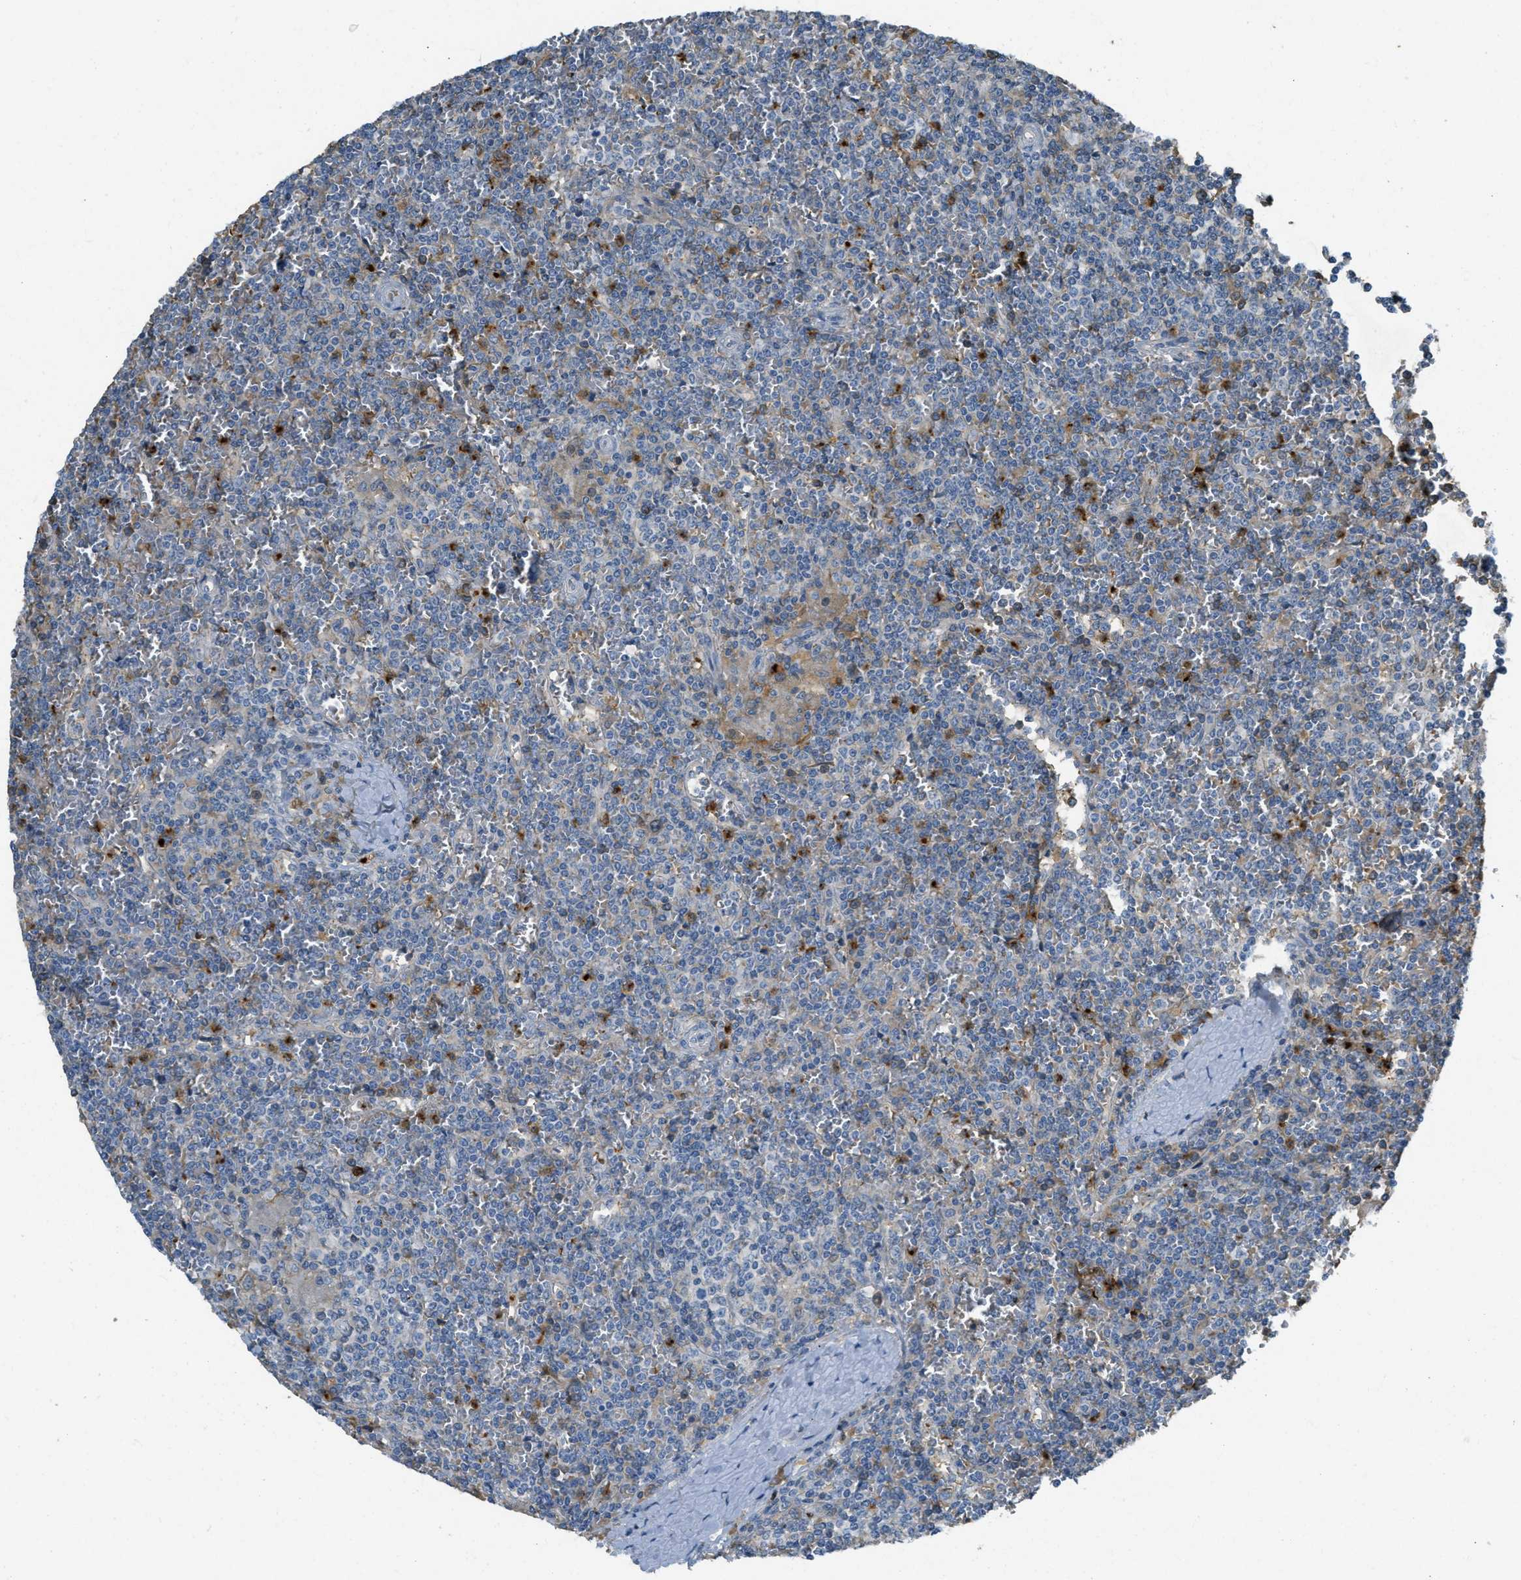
{"staining": {"intensity": "negative", "quantity": "none", "location": "none"}, "tissue": "lymphoma", "cell_type": "Tumor cells", "image_type": "cancer", "snomed": [{"axis": "morphology", "description": "Malignant lymphoma, non-Hodgkin's type, Low grade"}, {"axis": "topography", "description": "Spleen"}], "caption": "Immunohistochemistry image of neoplastic tissue: human malignant lymphoma, non-Hodgkin's type (low-grade) stained with DAB (3,3'-diaminobenzidine) exhibits no significant protein positivity in tumor cells. (DAB IHC, high magnification).", "gene": "PRTN3", "patient": {"sex": "female", "age": 19}}